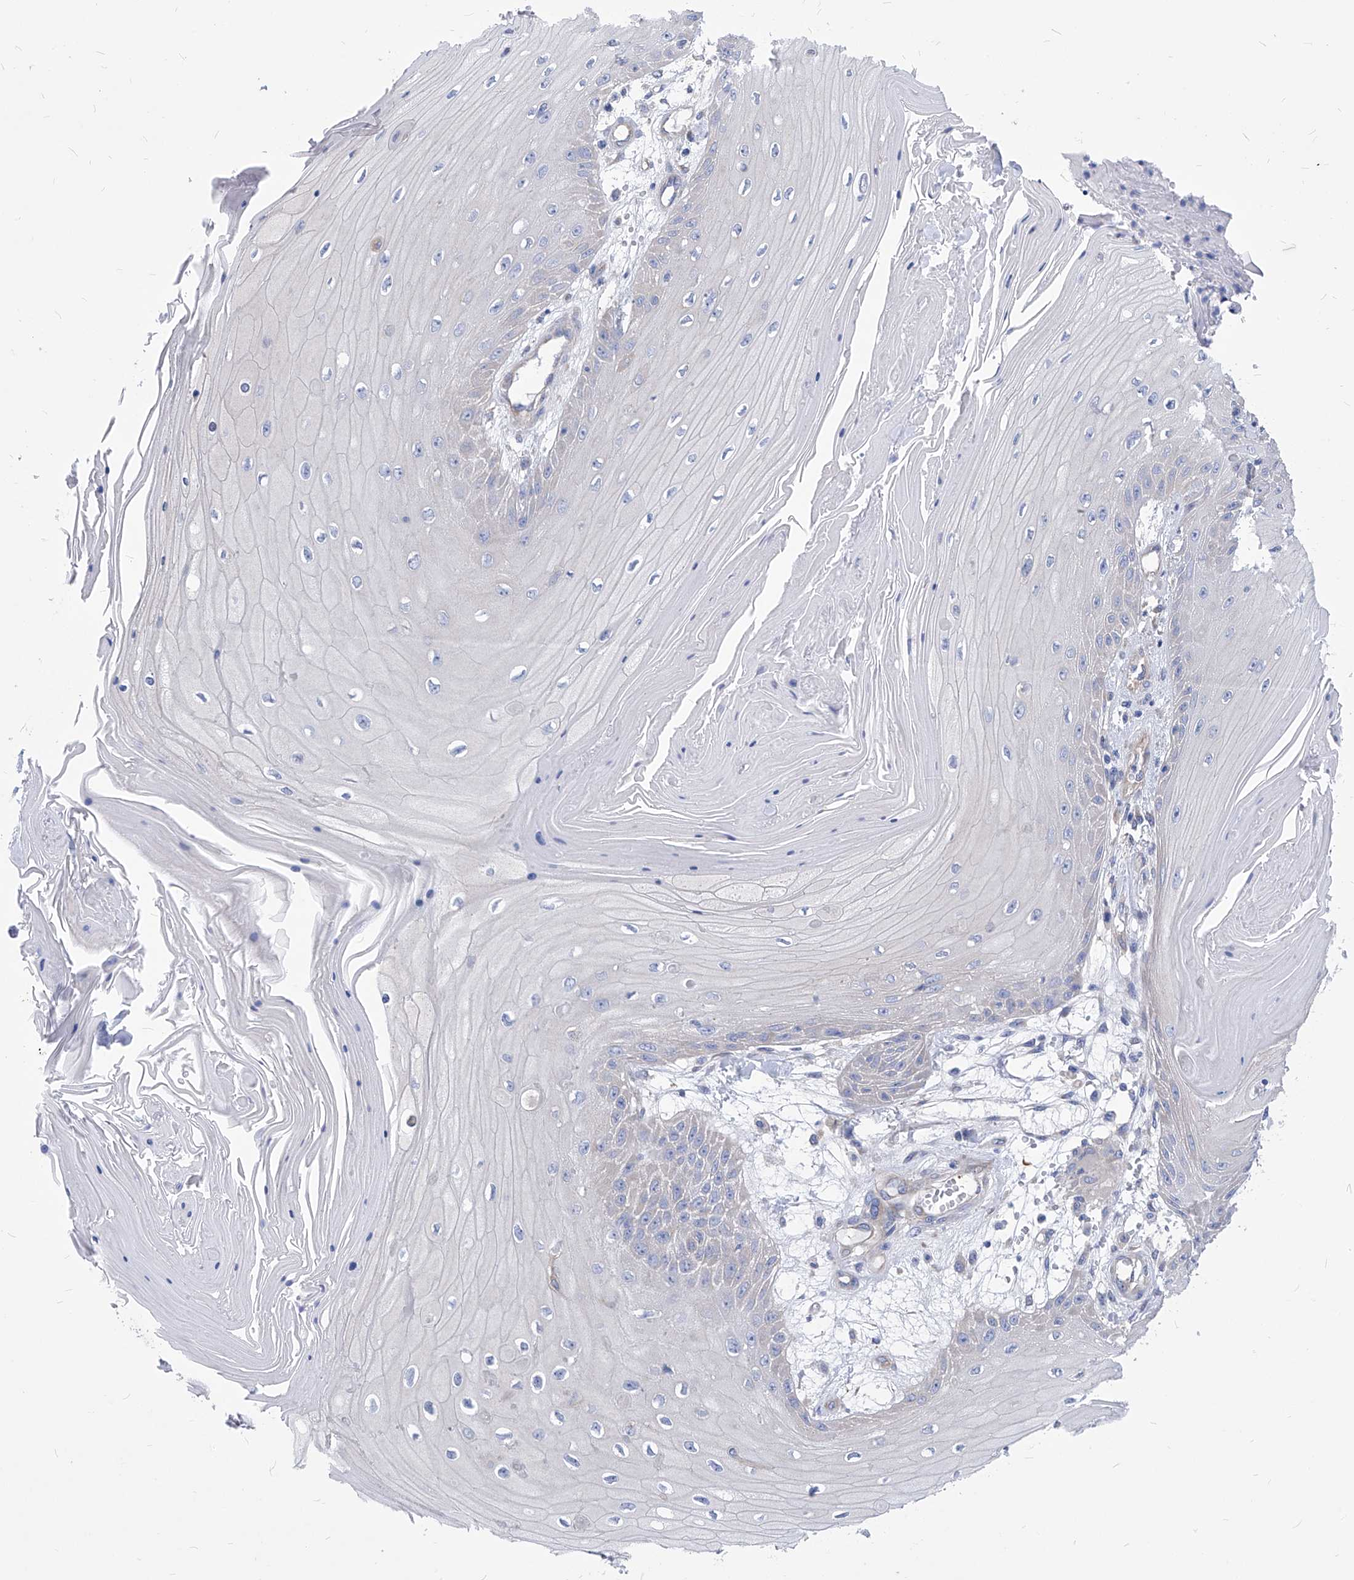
{"staining": {"intensity": "negative", "quantity": "none", "location": "none"}, "tissue": "skin cancer", "cell_type": "Tumor cells", "image_type": "cancer", "snomed": [{"axis": "morphology", "description": "Squamous cell carcinoma, NOS"}, {"axis": "topography", "description": "Skin"}], "caption": "Image shows no significant protein expression in tumor cells of squamous cell carcinoma (skin). (DAB IHC visualized using brightfield microscopy, high magnification).", "gene": "XPNPEP1", "patient": {"sex": "male", "age": 74}}